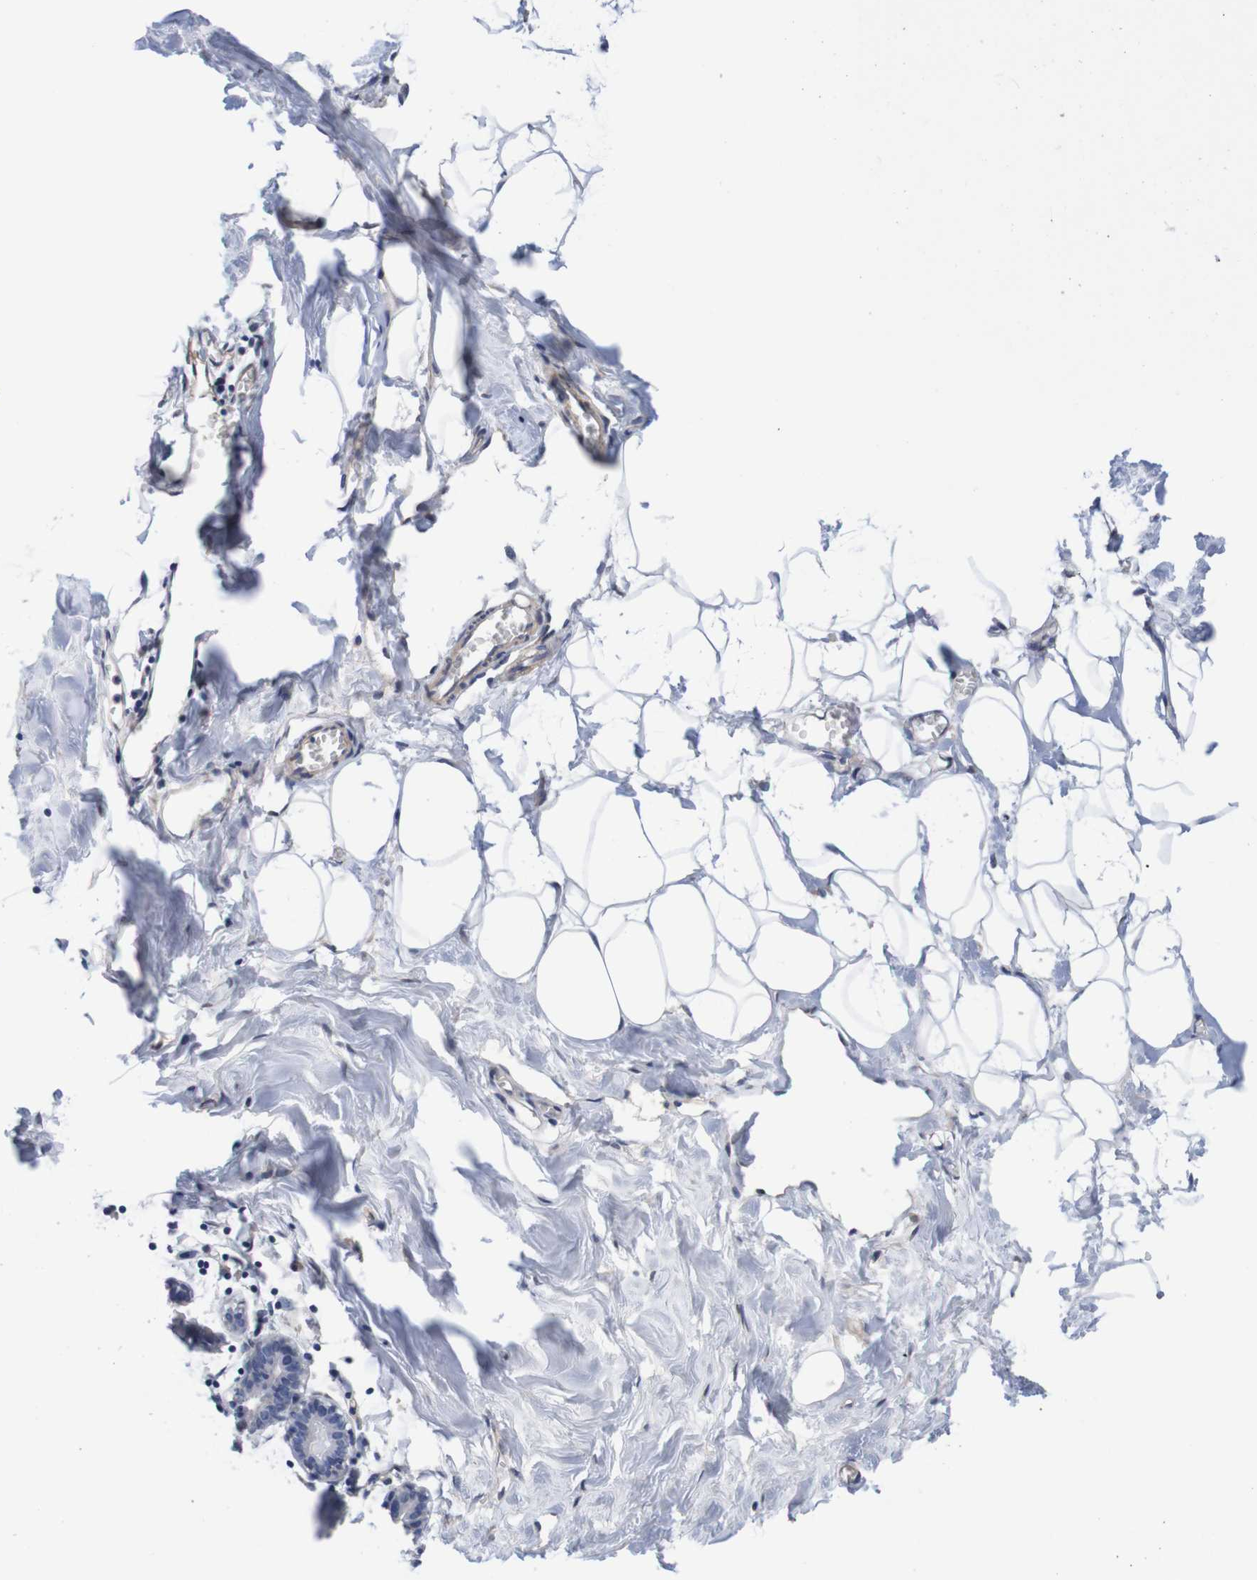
{"staining": {"intensity": "negative", "quantity": "none", "location": "none"}, "tissue": "breast", "cell_type": "Adipocytes", "image_type": "normal", "snomed": [{"axis": "morphology", "description": "Normal tissue, NOS"}, {"axis": "topography", "description": "Breast"}], "caption": "The image shows no significant positivity in adipocytes of breast.", "gene": "CPED1", "patient": {"sex": "female", "age": 27}}